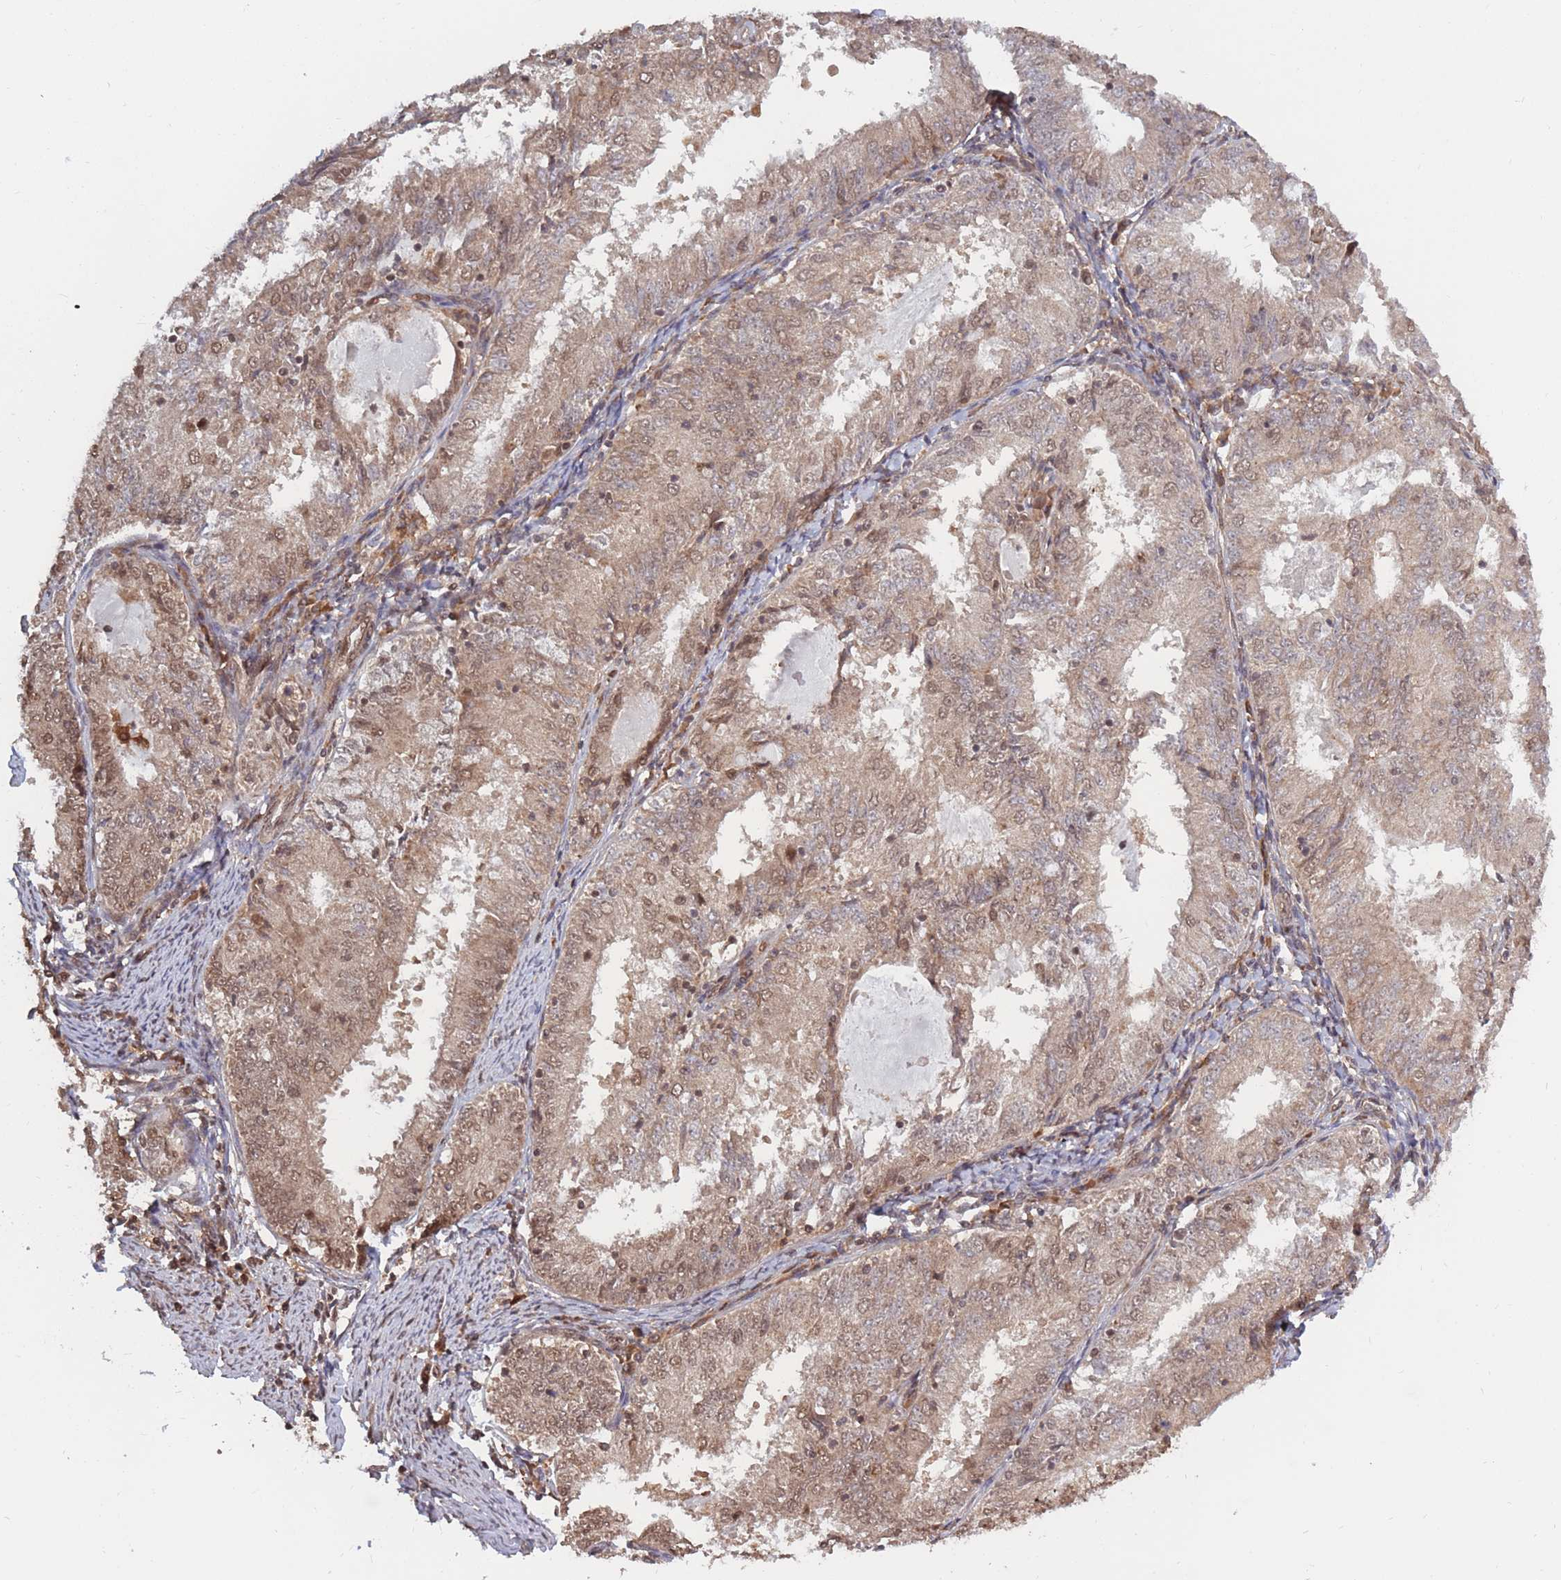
{"staining": {"intensity": "moderate", "quantity": "25%-75%", "location": "nuclear"}, "tissue": "endometrial cancer", "cell_type": "Tumor cells", "image_type": "cancer", "snomed": [{"axis": "morphology", "description": "Adenocarcinoma, NOS"}, {"axis": "topography", "description": "Endometrium"}], "caption": "Endometrial cancer stained with DAB immunohistochemistry (IHC) demonstrates medium levels of moderate nuclear positivity in about 25%-75% of tumor cells.", "gene": "SRA1", "patient": {"sex": "female", "age": 57}}